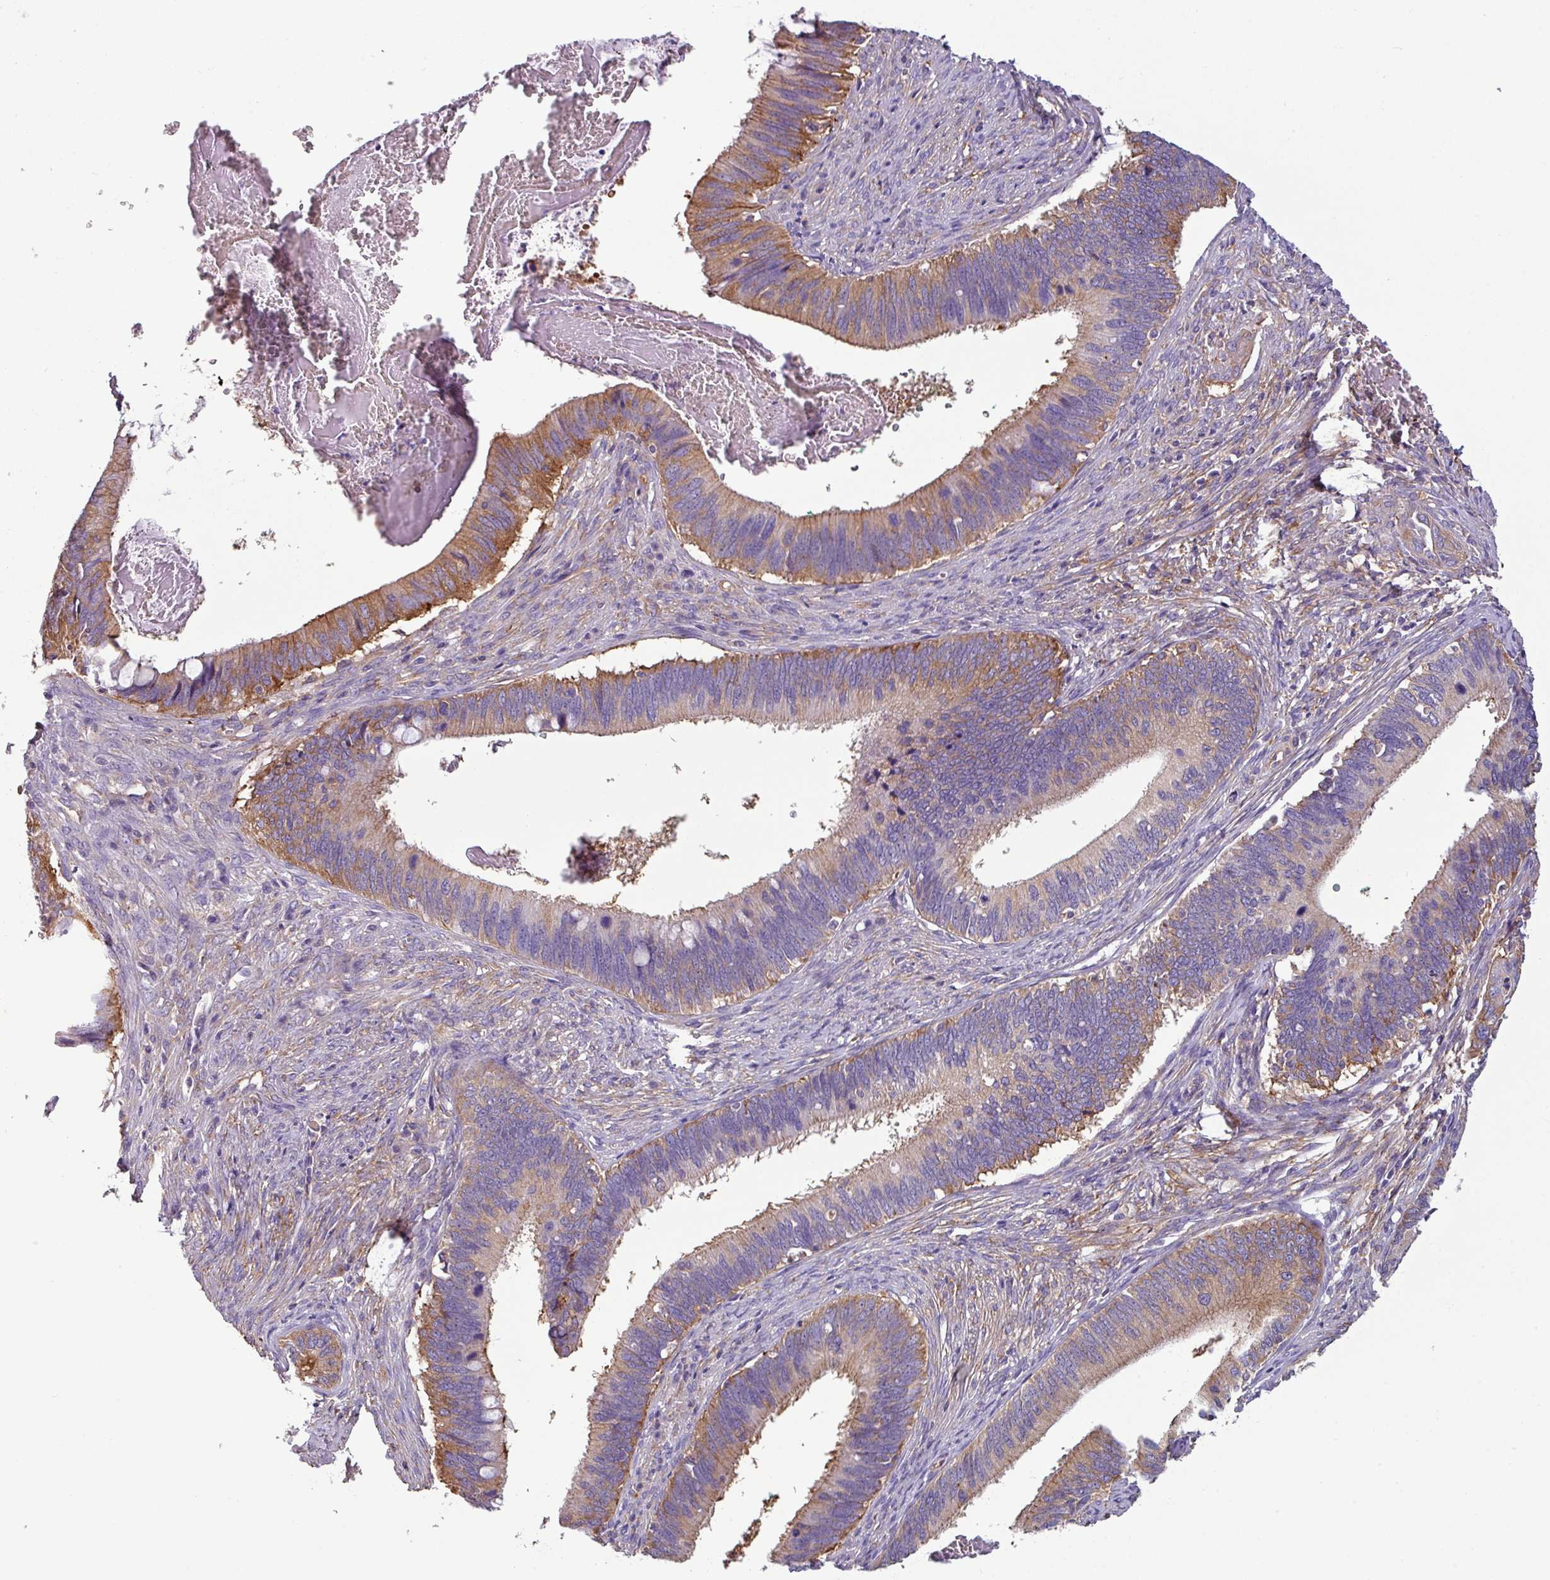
{"staining": {"intensity": "moderate", "quantity": "25%-75%", "location": "cytoplasmic/membranous"}, "tissue": "cervical cancer", "cell_type": "Tumor cells", "image_type": "cancer", "snomed": [{"axis": "morphology", "description": "Adenocarcinoma, NOS"}, {"axis": "topography", "description": "Cervix"}], "caption": "Cervical cancer (adenocarcinoma) stained with DAB IHC reveals medium levels of moderate cytoplasmic/membranous expression in about 25%-75% of tumor cells. Nuclei are stained in blue.", "gene": "XNDC1N", "patient": {"sex": "female", "age": 42}}